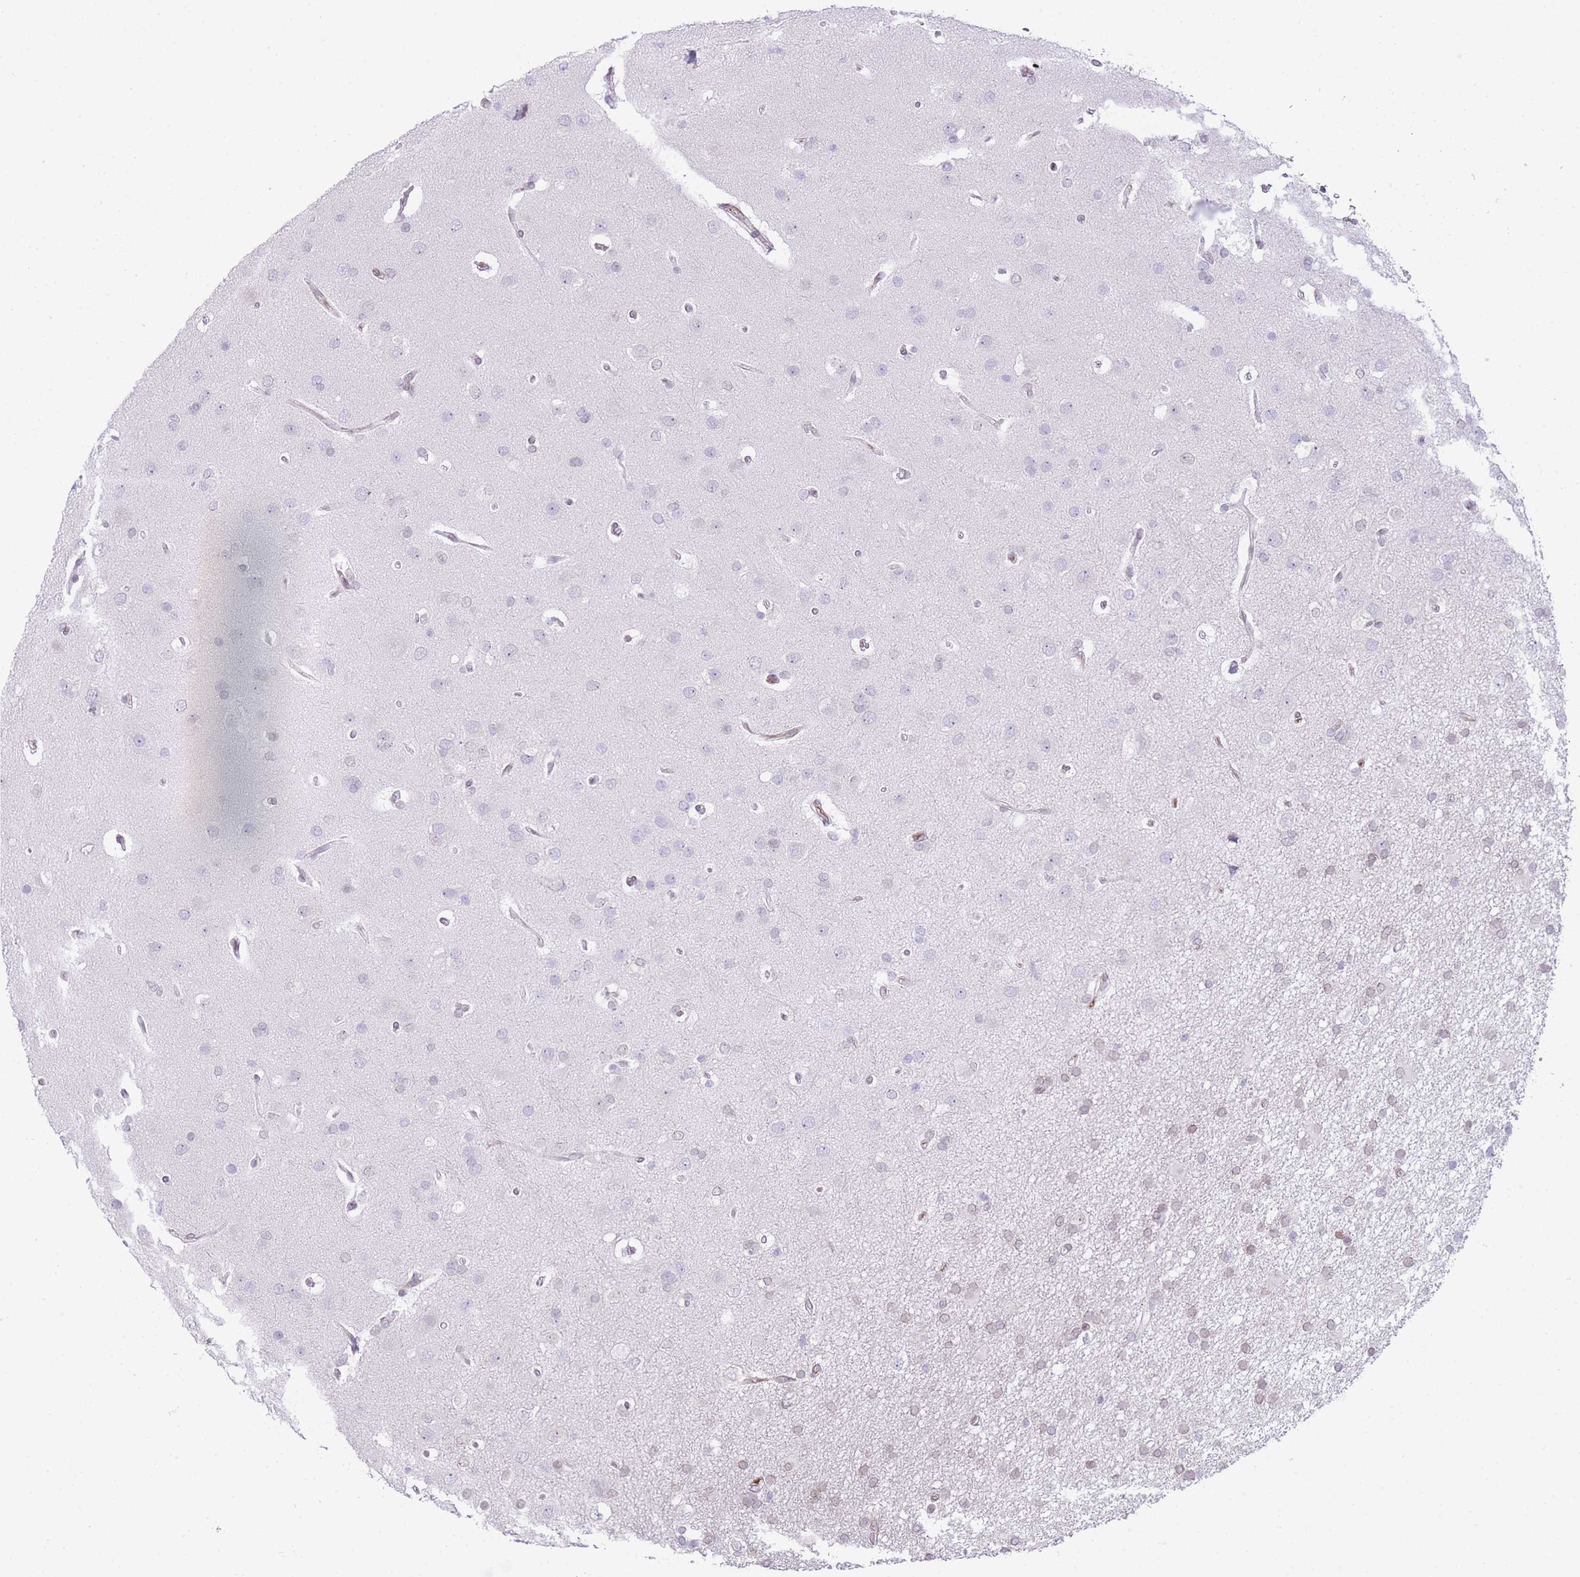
{"staining": {"intensity": "weak", "quantity": "25%-75%", "location": "nuclear"}, "tissue": "glioma", "cell_type": "Tumor cells", "image_type": "cancer", "snomed": [{"axis": "morphology", "description": "Glioma, malignant, High grade"}, {"axis": "topography", "description": "Brain"}], "caption": "The immunohistochemical stain labels weak nuclear staining in tumor cells of malignant high-grade glioma tissue.", "gene": "OR10AD1", "patient": {"sex": "male", "age": 77}}